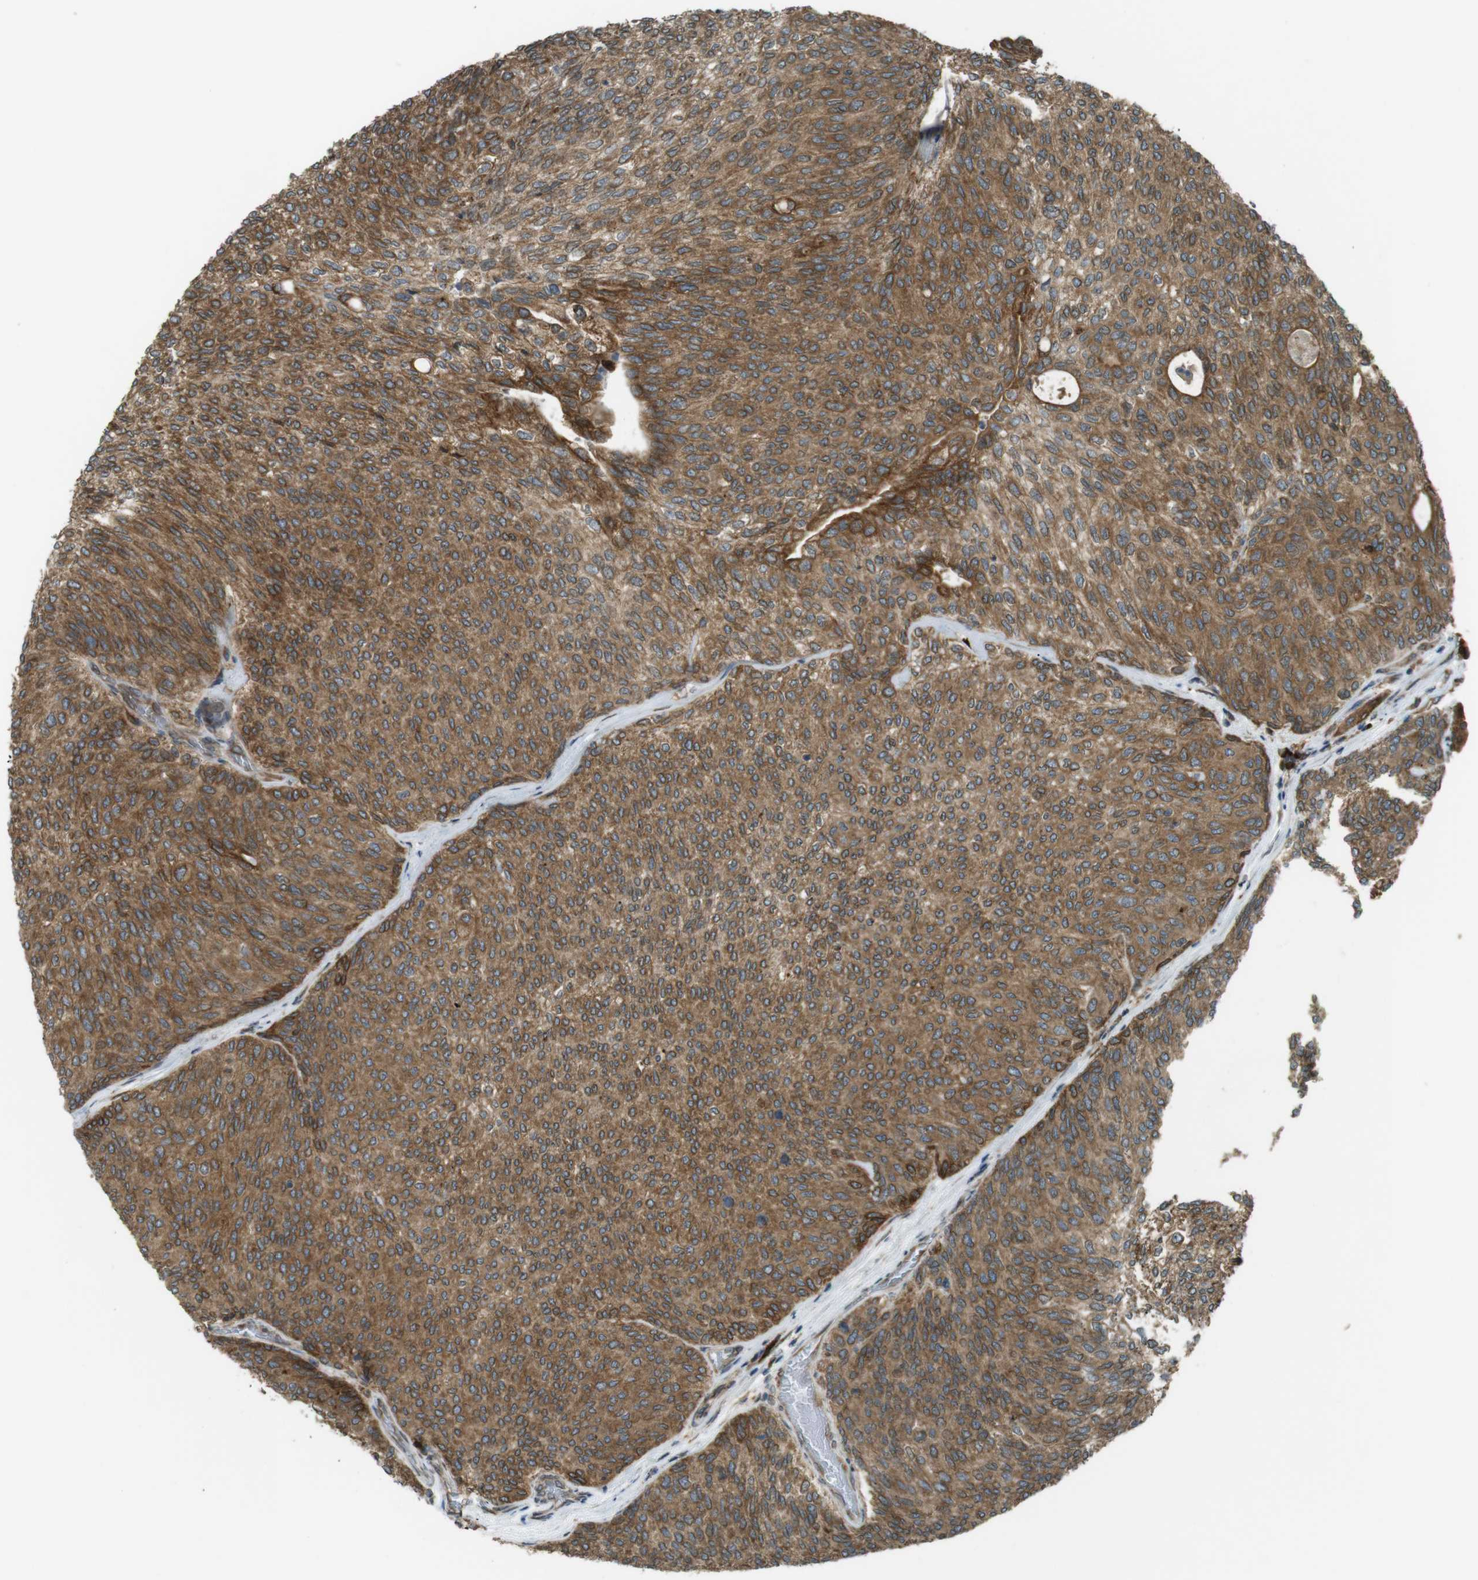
{"staining": {"intensity": "moderate", "quantity": ">75%", "location": "cytoplasmic/membranous"}, "tissue": "urothelial cancer", "cell_type": "Tumor cells", "image_type": "cancer", "snomed": [{"axis": "morphology", "description": "Urothelial carcinoma, Low grade"}, {"axis": "topography", "description": "Urinary bladder"}], "caption": "Brown immunohistochemical staining in low-grade urothelial carcinoma demonstrates moderate cytoplasmic/membranous staining in about >75% of tumor cells. The staining was performed using DAB (3,3'-diaminobenzidine), with brown indicating positive protein expression. Nuclei are stained blue with hematoxylin.", "gene": "TMED4", "patient": {"sex": "female", "age": 79}}